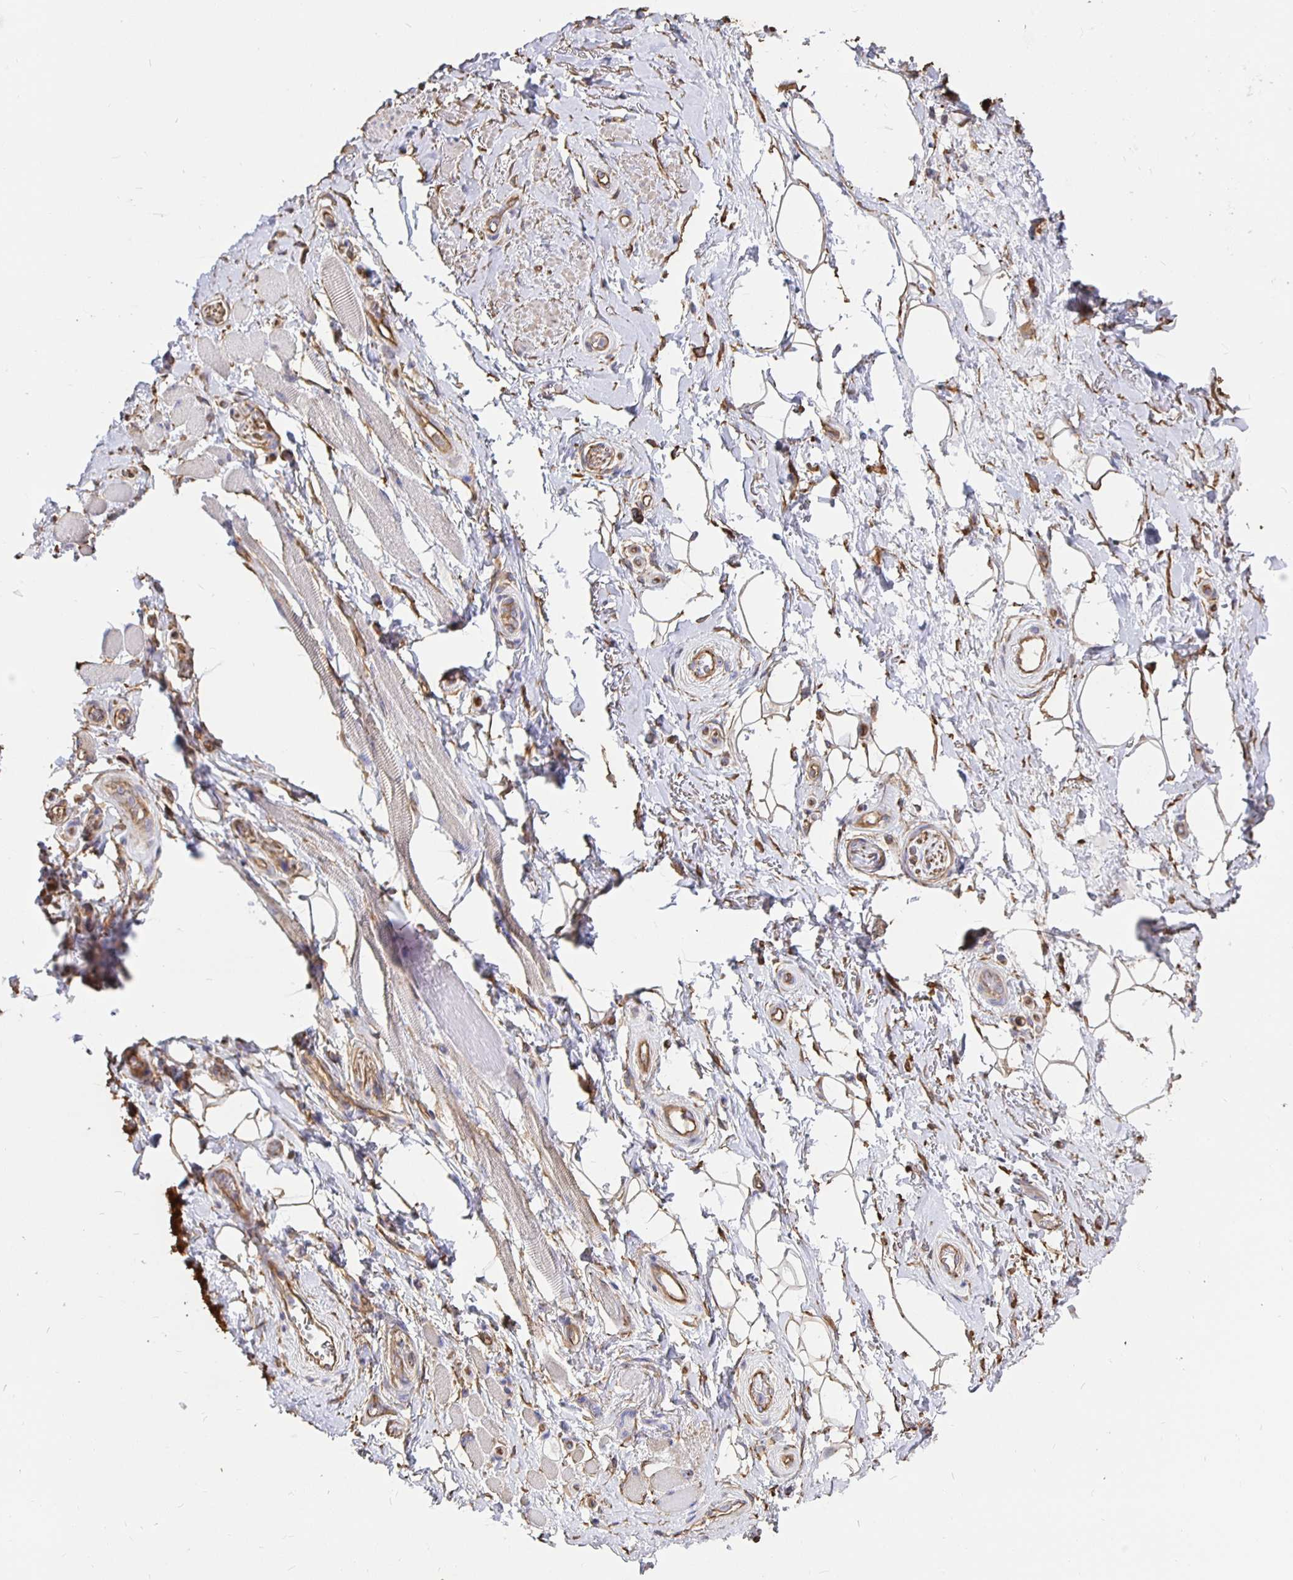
{"staining": {"intensity": "moderate", "quantity": "25%-75%", "location": "cytoplasmic/membranous"}, "tissue": "adipose tissue", "cell_type": "Adipocytes", "image_type": "normal", "snomed": [{"axis": "morphology", "description": "Normal tissue, NOS"}, {"axis": "topography", "description": "Anal"}, {"axis": "topography", "description": "Peripheral nerve tissue"}], "caption": "Immunohistochemistry (IHC) staining of benign adipose tissue, which demonstrates medium levels of moderate cytoplasmic/membranous staining in approximately 25%-75% of adipocytes indicating moderate cytoplasmic/membranous protein staining. The staining was performed using DAB (brown) for protein detection and nuclei were counterstained in hematoxylin (blue).", "gene": "ARHGEF39", "patient": {"sex": "male", "age": 53}}